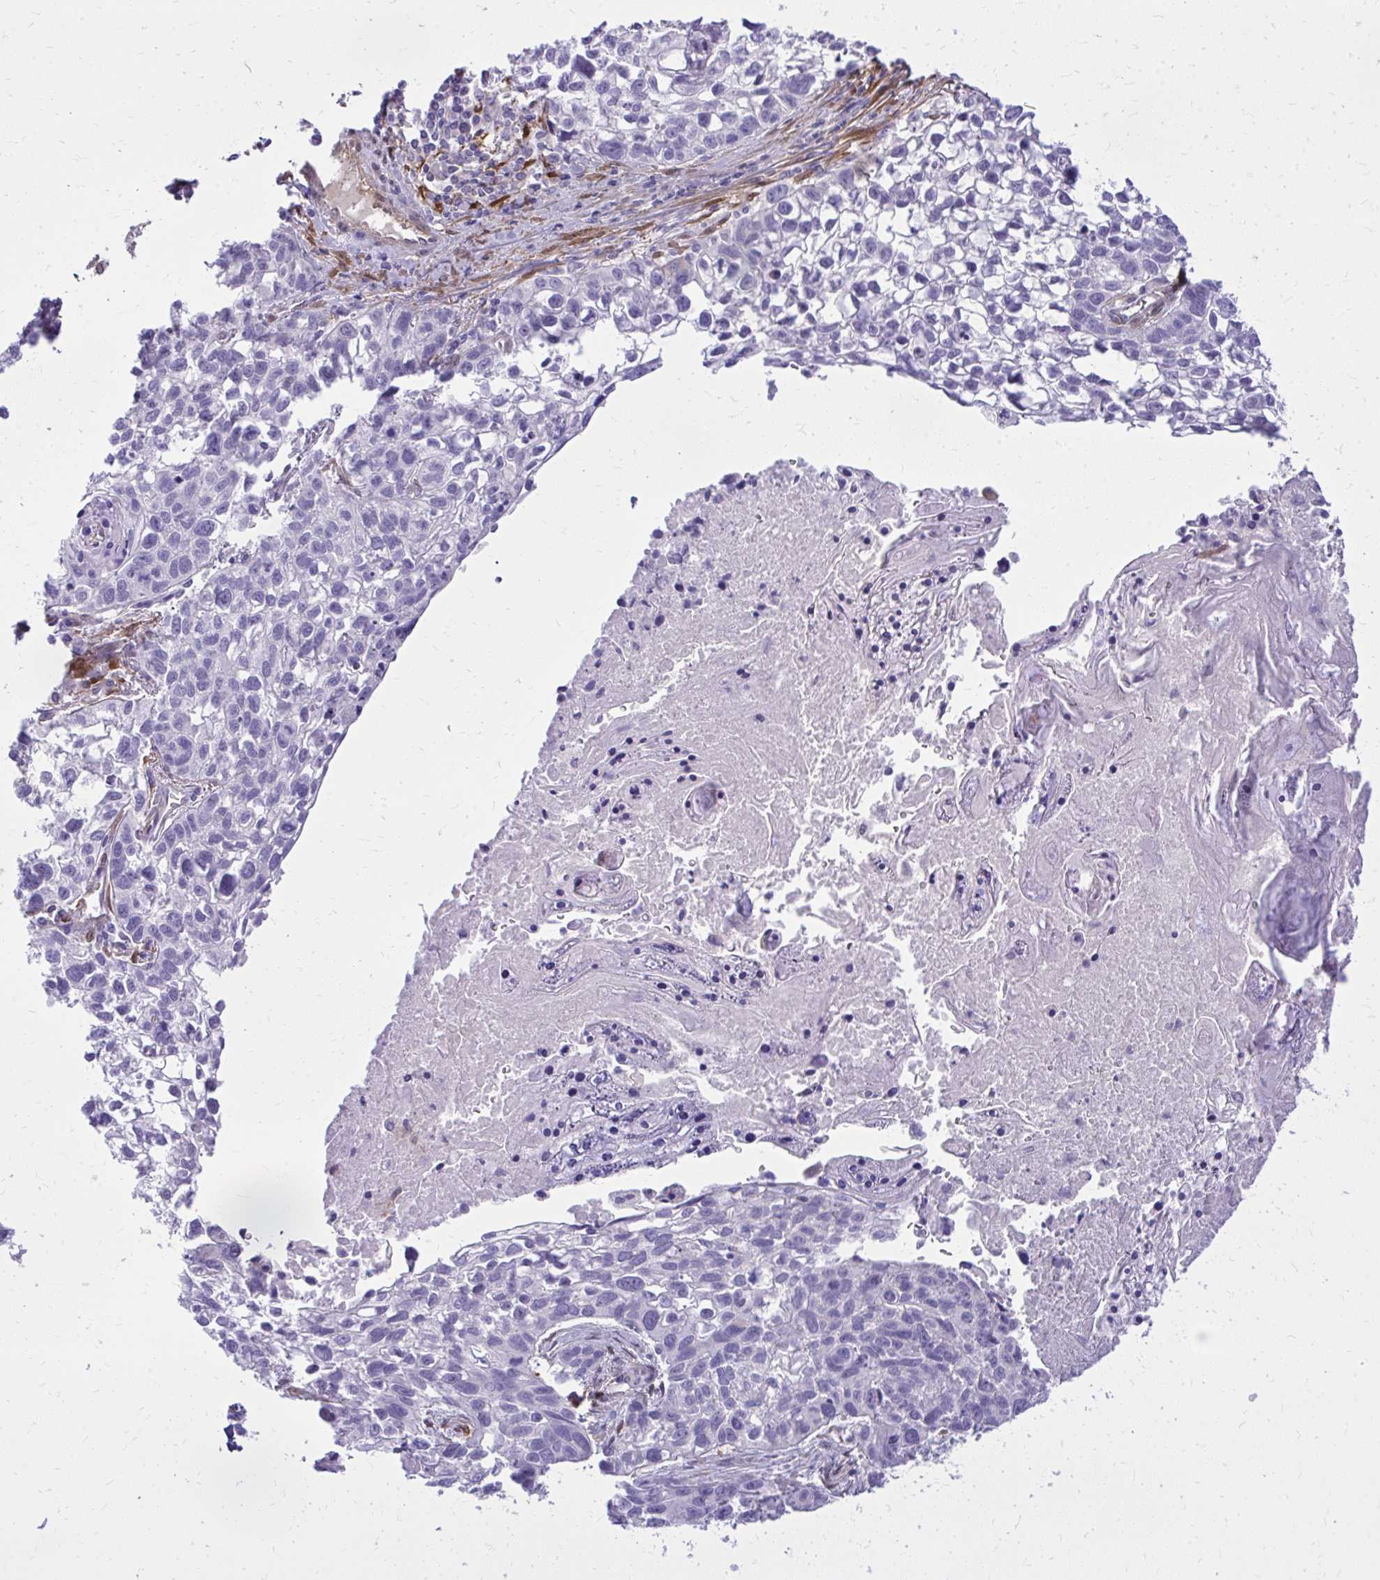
{"staining": {"intensity": "negative", "quantity": "none", "location": "none"}, "tissue": "lung cancer", "cell_type": "Tumor cells", "image_type": "cancer", "snomed": [{"axis": "morphology", "description": "Squamous cell carcinoma, NOS"}, {"axis": "topography", "description": "Lung"}], "caption": "Protein analysis of lung squamous cell carcinoma reveals no significant positivity in tumor cells.", "gene": "NNMT", "patient": {"sex": "male", "age": 74}}